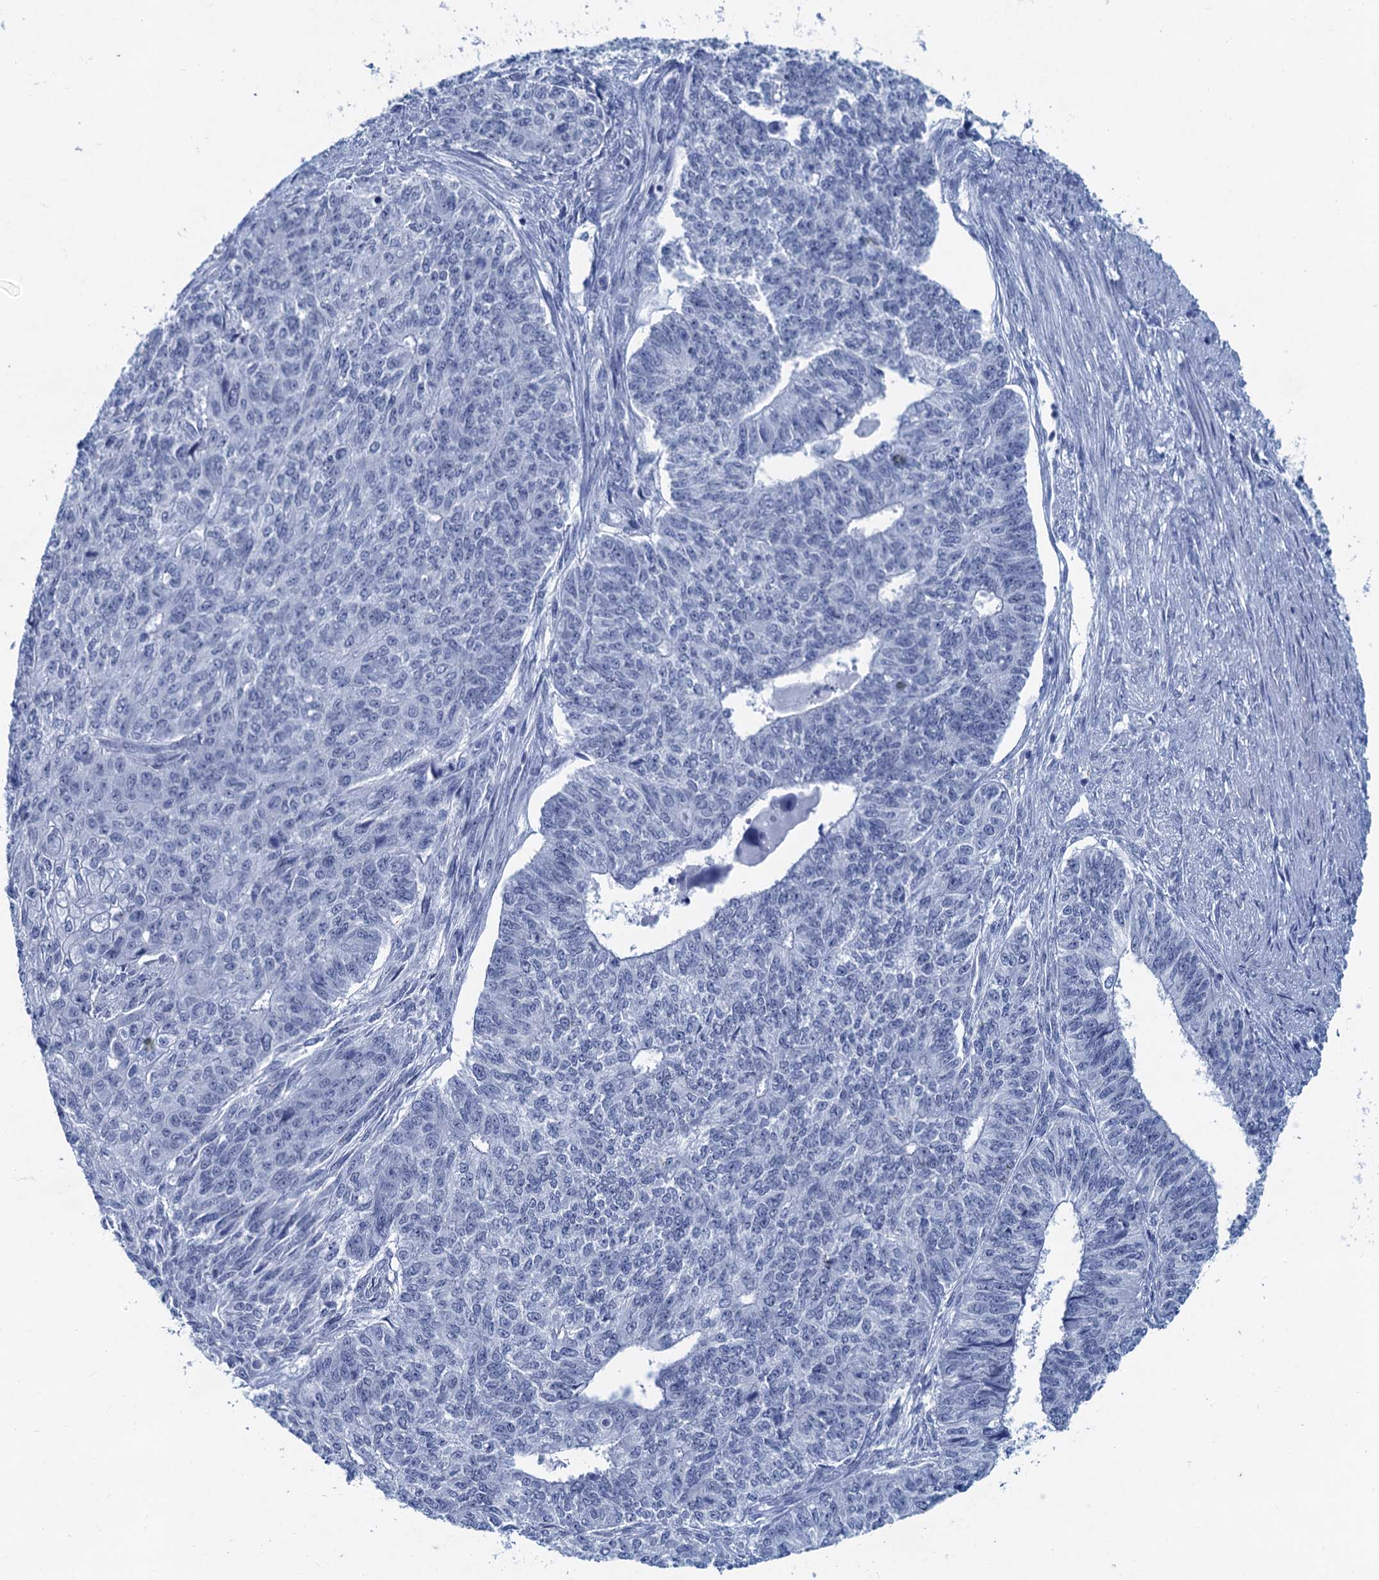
{"staining": {"intensity": "negative", "quantity": "none", "location": "none"}, "tissue": "endometrial cancer", "cell_type": "Tumor cells", "image_type": "cancer", "snomed": [{"axis": "morphology", "description": "Adenocarcinoma, NOS"}, {"axis": "topography", "description": "Endometrium"}], "caption": "An immunohistochemistry micrograph of endometrial adenocarcinoma is shown. There is no staining in tumor cells of endometrial adenocarcinoma.", "gene": "HAPSTR1", "patient": {"sex": "female", "age": 32}}